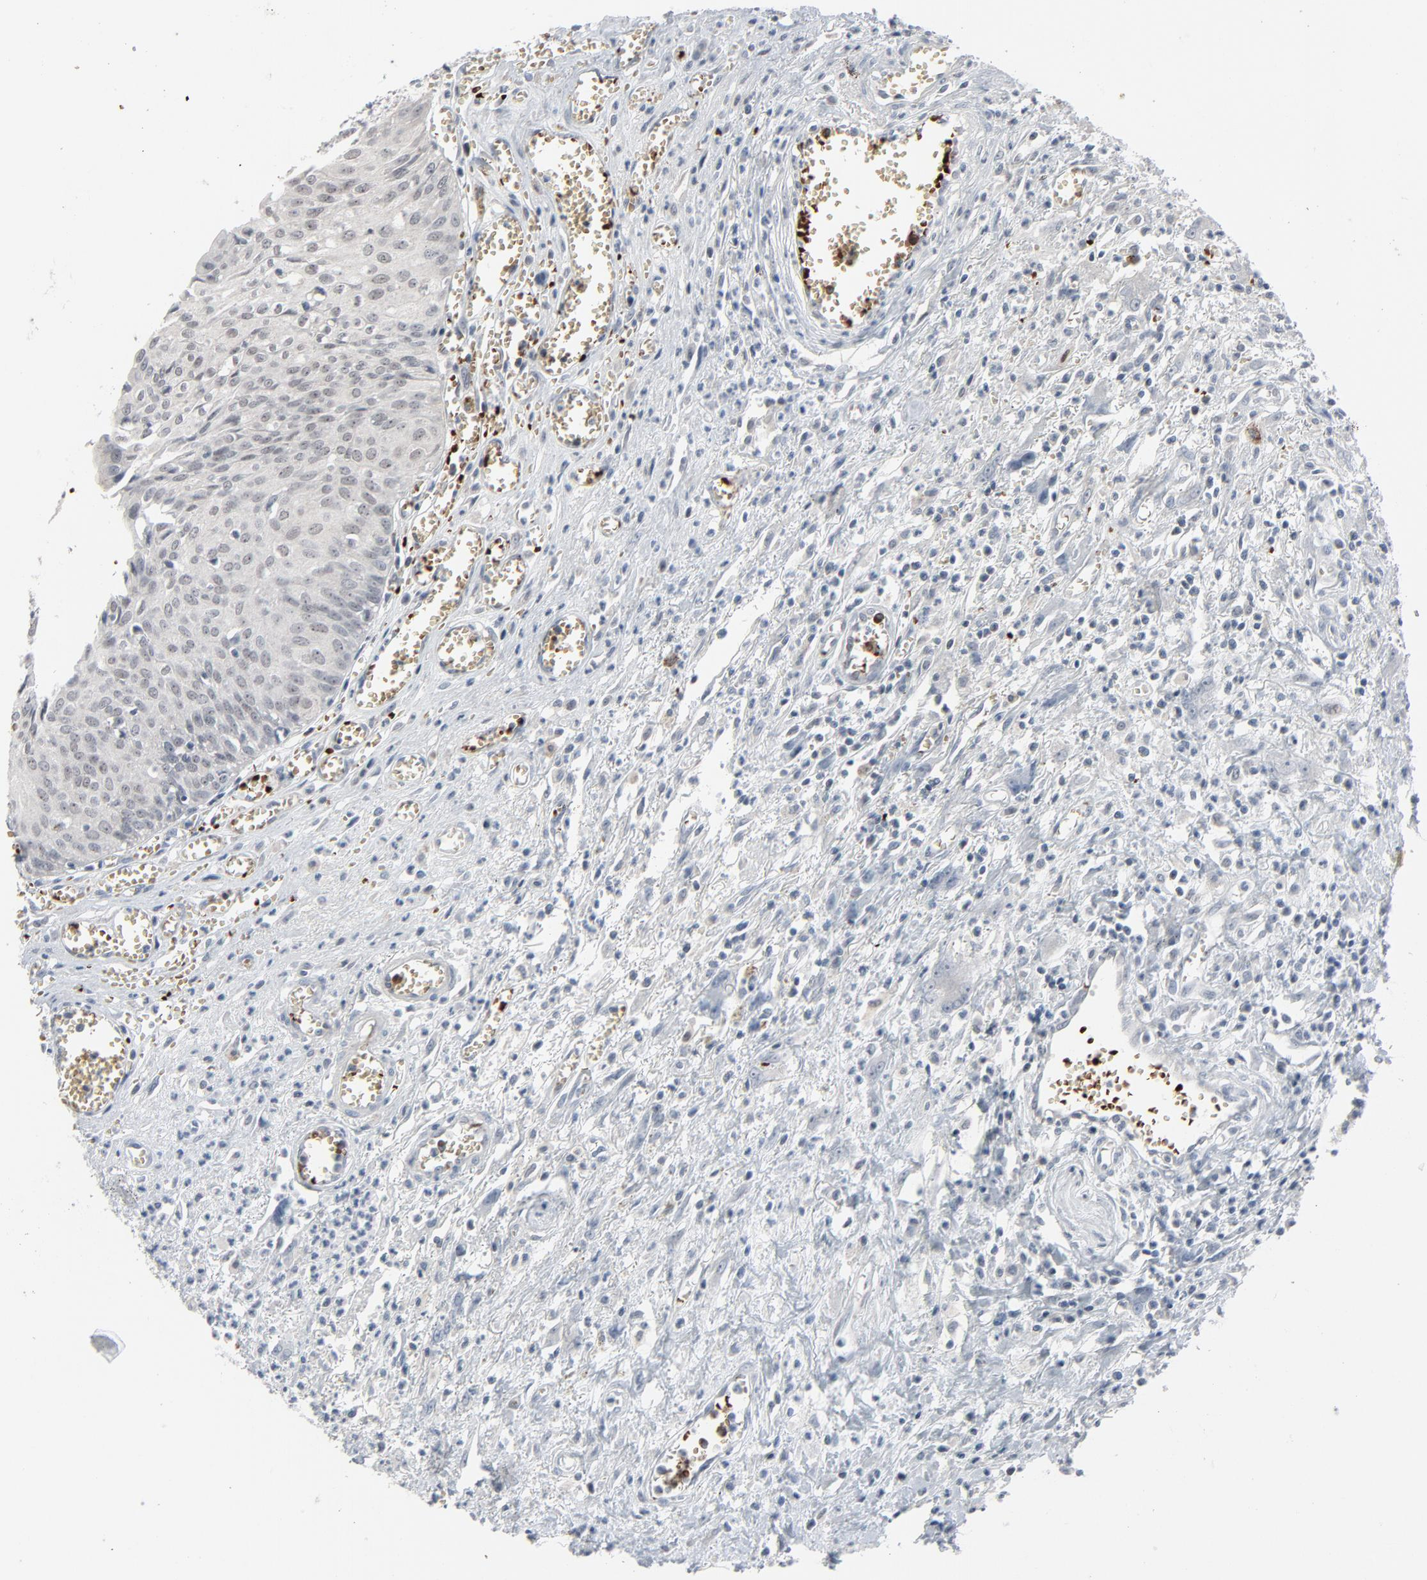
{"staining": {"intensity": "moderate", "quantity": "25%-75%", "location": "nuclear"}, "tissue": "urothelial cancer", "cell_type": "Tumor cells", "image_type": "cancer", "snomed": [{"axis": "morphology", "description": "Urothelial carcinoma, High grade"}, {"axis": "topography", "description": "Urinary bladder"}], "caption": "Immunohistochemical staining of human urothelial cancer exhibits medium levels of moderate nuclear positivity in approximately 25%-75% of tumor cells.", "gene": "SAGE1", "patient": {"sex": "male", "age": 66}}